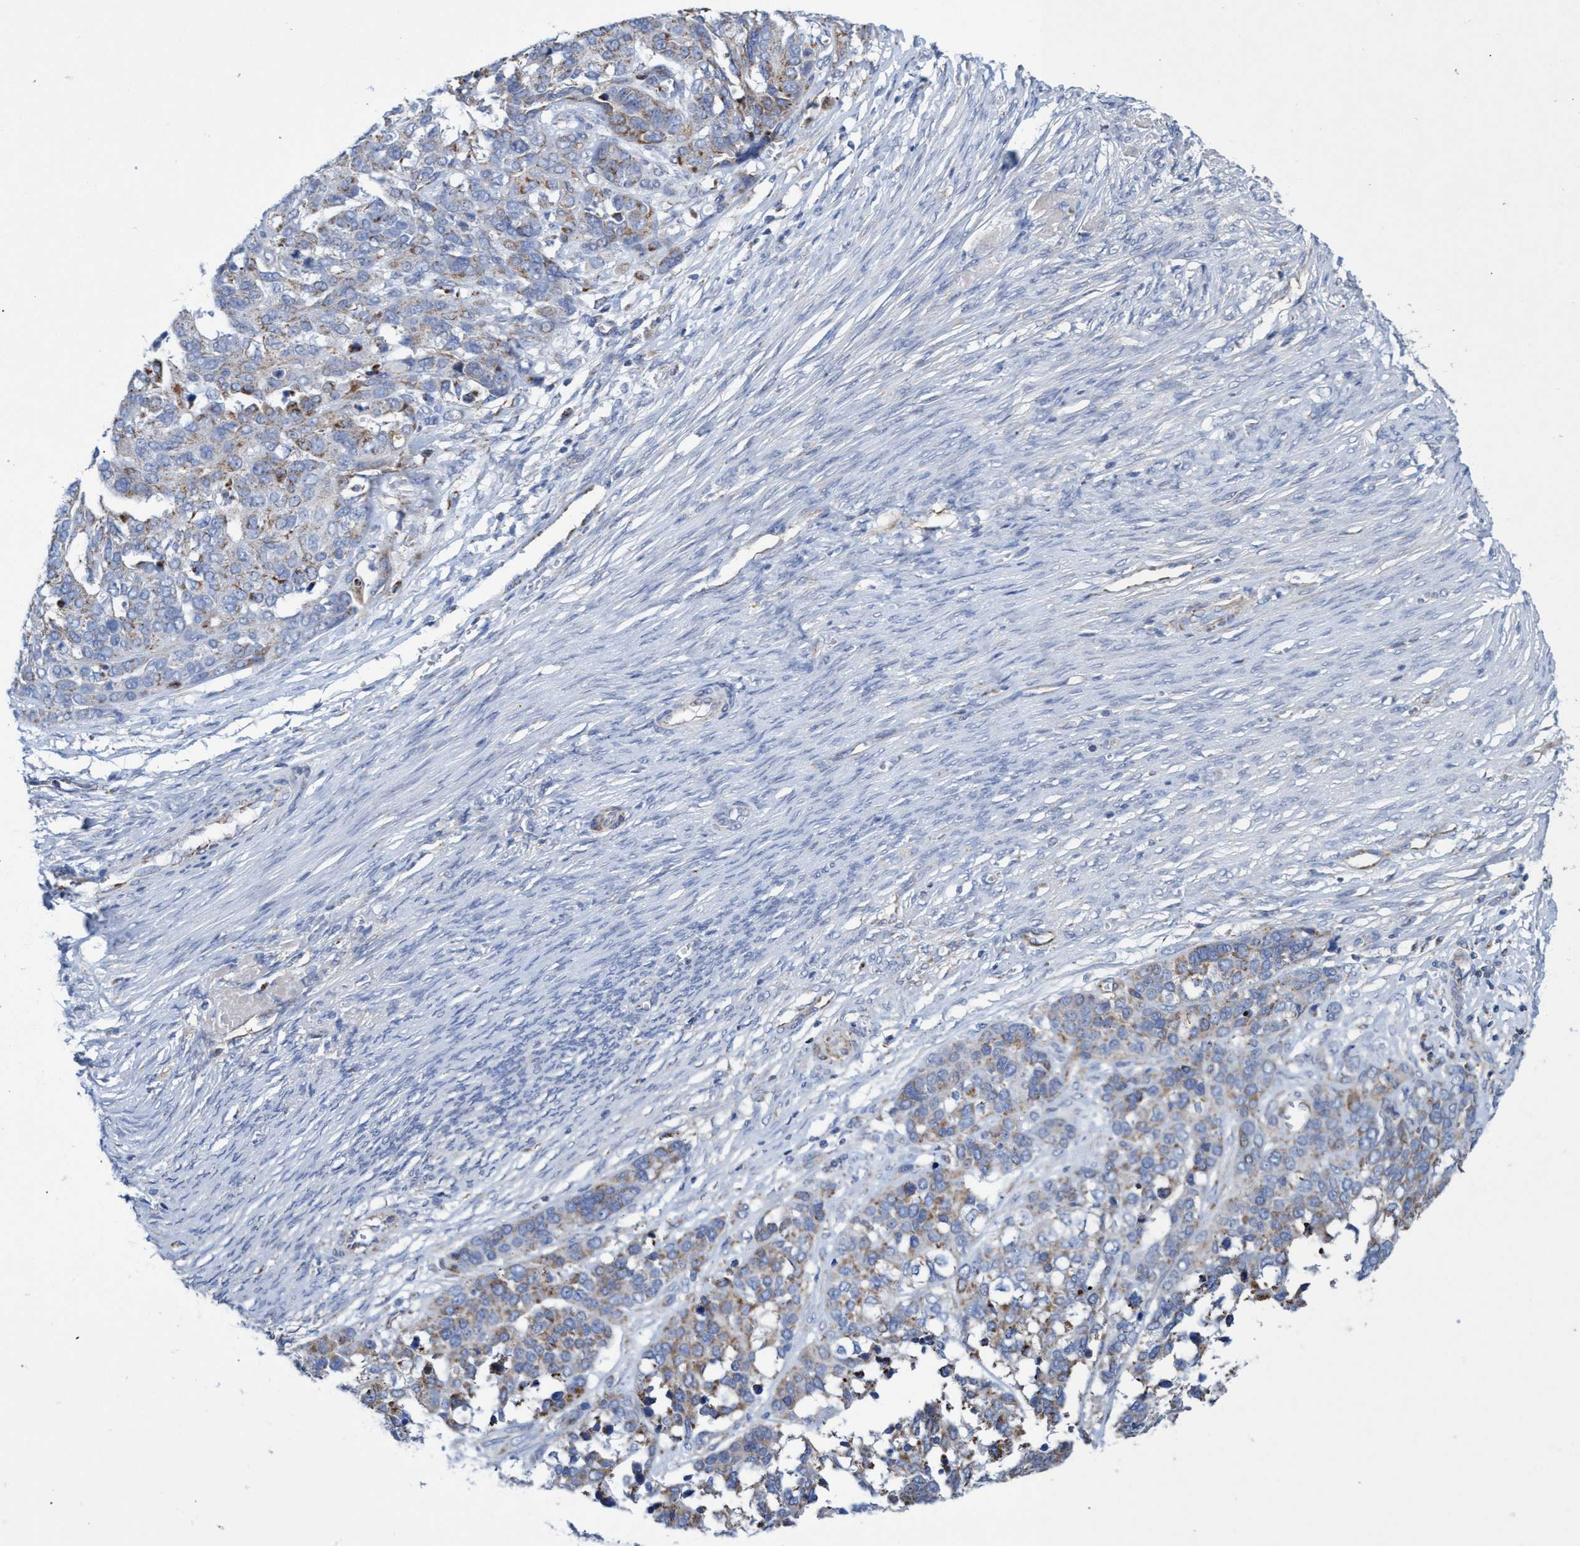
{"staining": {"intensity": "moderate", "quantity": "<25%", "location": "cytoplasmic/membranous"}, "tissue": "ovarian cancer", "cell_type": "Tumor cells", "image_type": "cancer", "snomed": [{"axis": "morphology", "description": "Cystadenocarcinoma, serous, NOS"}, {"axis": "topography", "description": "Ovary"}], "caption": "Ovarian serous cystadenocarcinoma stained with a protein marker shows moderate staining in tumor cells.", "gene": "ZNF750", "patient": {"sex": "female", "age": 44}}